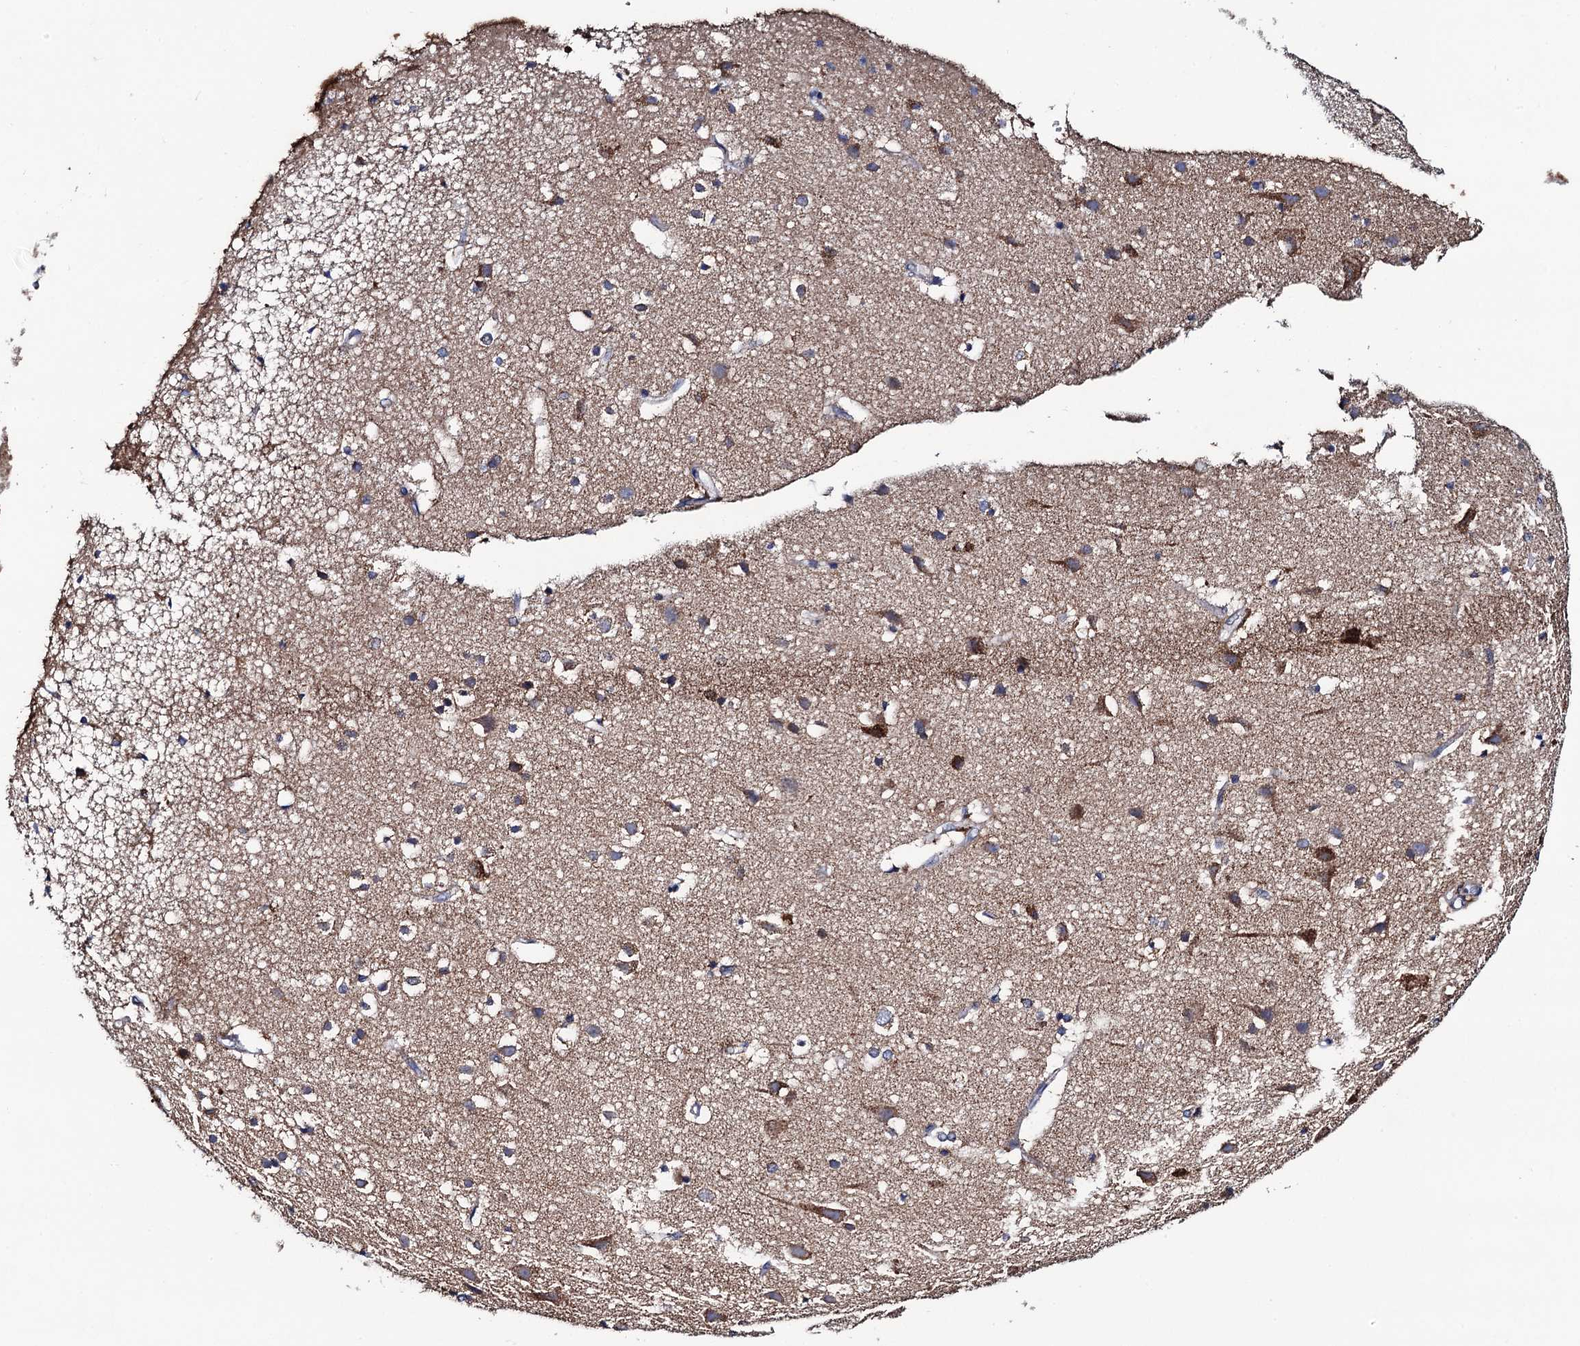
{"staining": {"intensity": "negative", "quantity": "none", "location": "none"}, "tissue": "cerebral cortex", "cell_type": "Endothelial cells", "image_type": "normal", "snomed": [{"axis": "morphology", "description": "Normal tissue, NOS"}, {"axis": "topography", "description": "Cerebral cortex"}], "caption": "Image shows no protein staining in endothelial cells of benign cerebral cortex.", "gene": "PTCD3", "patient": {"sex": "male", "age": 54}}